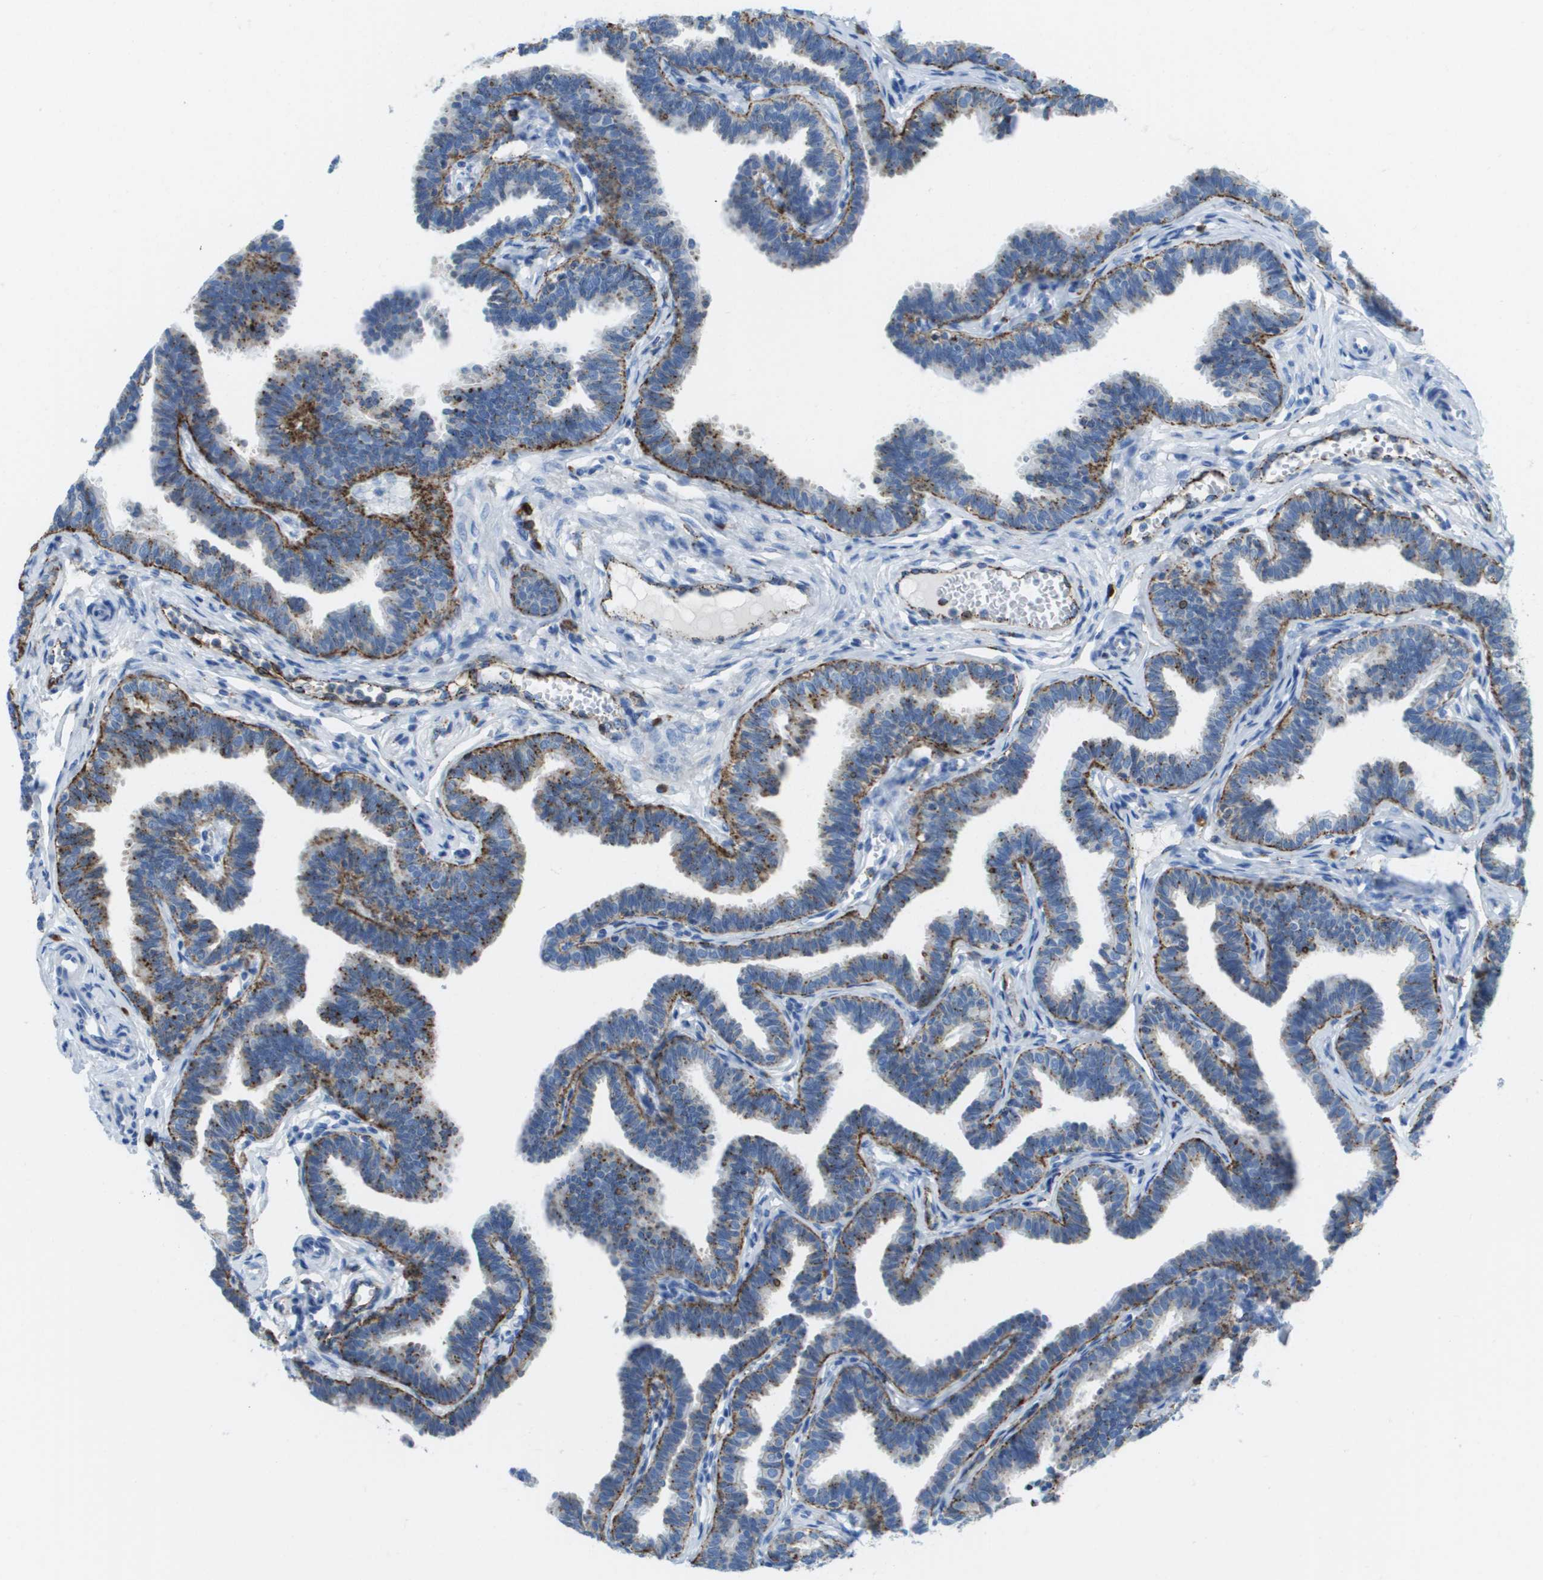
{"staining": {"intensity": "moderate", "quantity": "25%-75%", "location": "cytoplasmic/membranous"}, "tissue": "fallopian tube", "cell_type": "Glandular cells", "image_type": "normal", "snomed": [{"axis": "morphology", "description": "Normal tissue, NOS"}, {"axis": "topography", "description": "Fallopian tube"}, {"axis": "topography", "description": "Ovary"}], "caption": "This is a micrograph of immunohistochemistry (IHC) staining of normal fallopian tube, which shows moderate expression in the cytoplasmic/membranous of glandular cells.", "gene": "PRCP", "patient": {"sex": "female", "age": 23}}